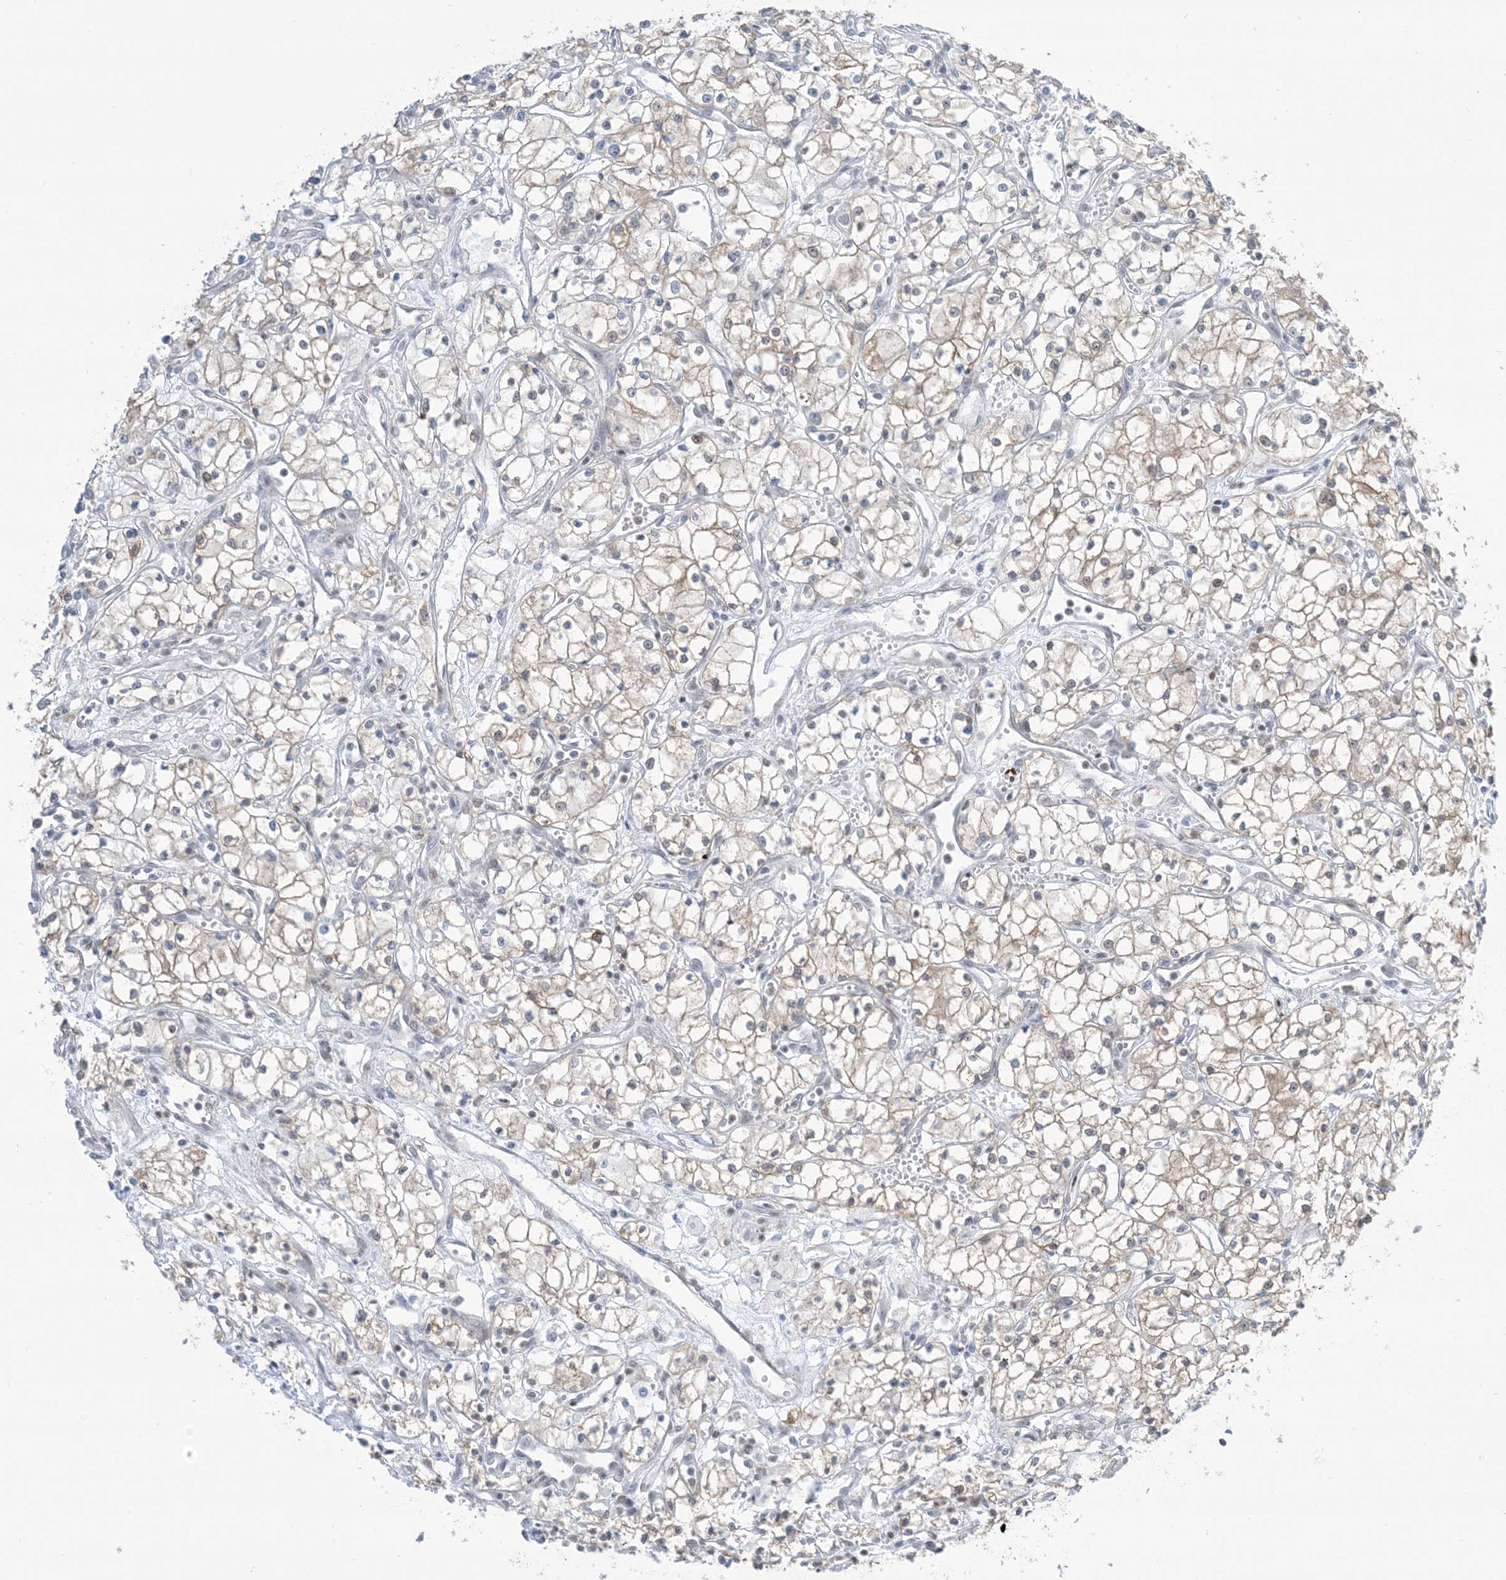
{"staining": {"intensity": "weak", "quantity": "25%-75%", "location": "cytoplasmic/membranous,nuclear"}, "tissue": "renal cancer", "cell_type": "Tumor cells", "image_type": "cancer", "snomed": [{"axis": "morphology", "description": "Adenocarcinoma, NOS"}, {"axis": "topography", "description": "Kidney"}], "caption": "Renal adenocarcinoma tissue displays weak cytoplasmic/membranous and nuclear positivity in approximately 25%-75% of tumor cells, visualized by immunohistochemistry. Using DAB (3,3'-diaminobenzidine) (brown) and hematoxylin (blue) stains, captured at high magnification using brightfield microscopy.", "gene": "TFPT", "patient": {"sex": "male", "age": 59}}